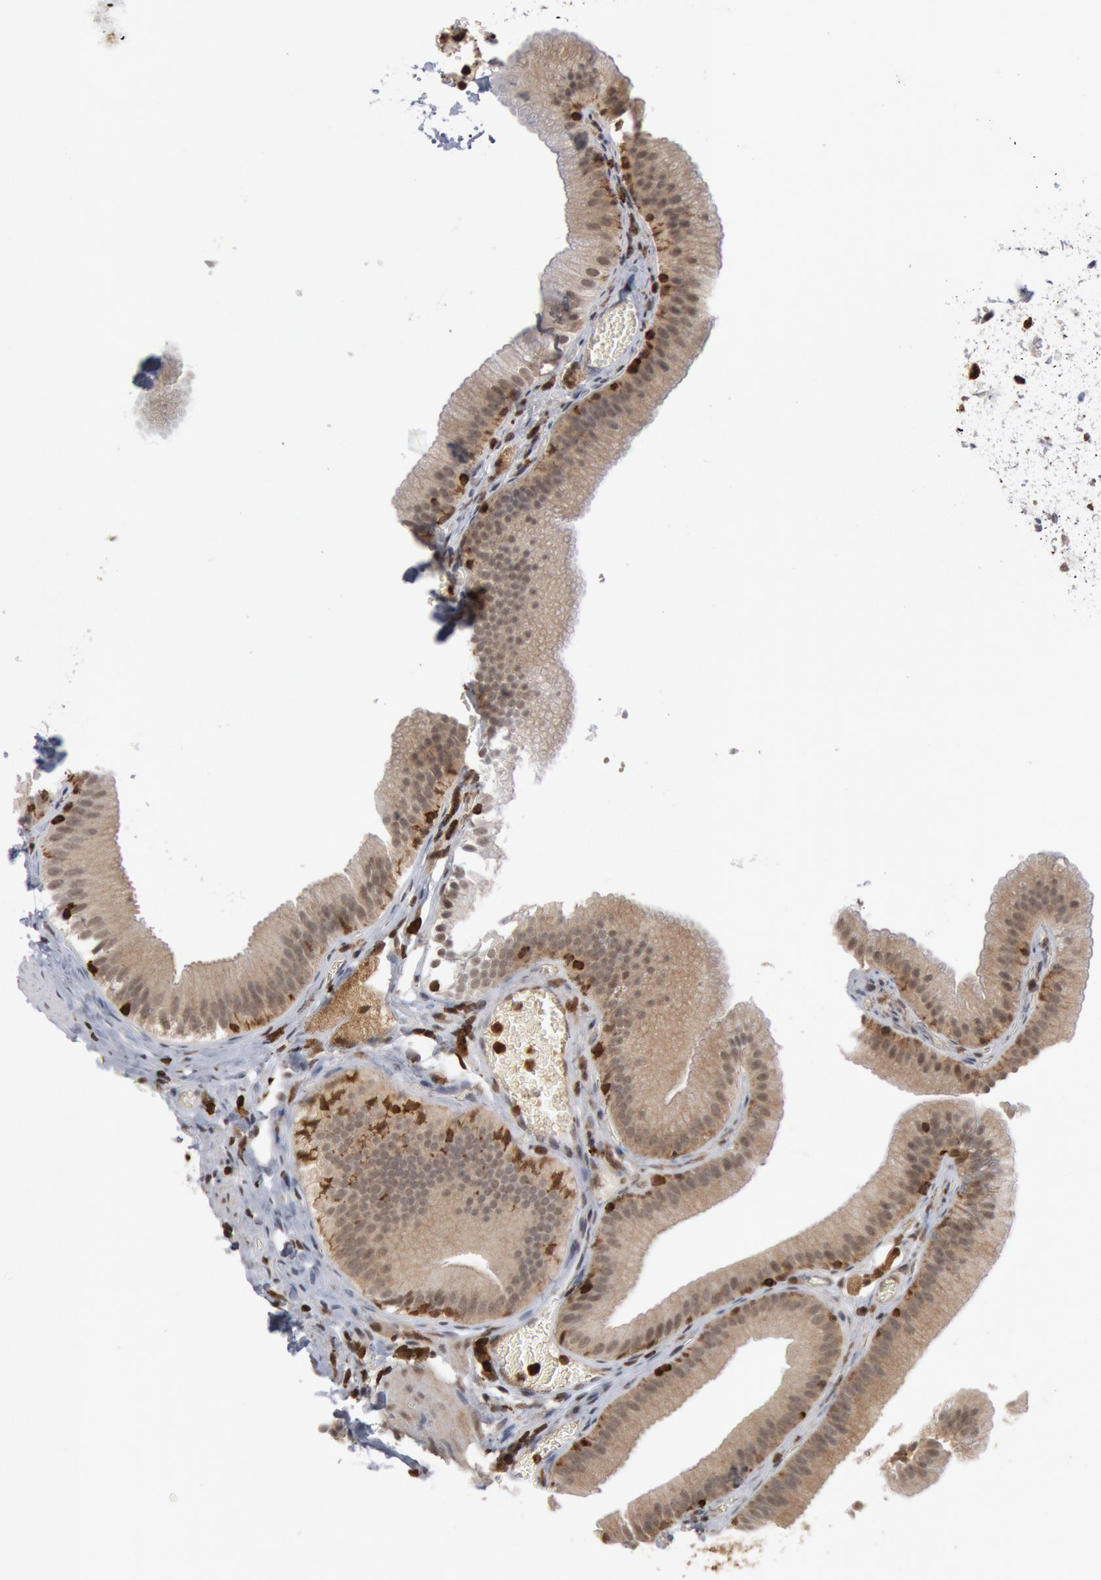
{"staining": {"intensity": "weak", "quantity": ">75%", "location": "cytoplasmic/membranous"}, "tissue": "gallbladder", "cell_type": "Glandular cells", "image_type": "normal", "snomed": [{"axis": "morphology", "description": "Normal tissue, NOS"}, {"axis": "topography", "description": "Gallbladder"}], "caption": "DAB (3,3'-diaminobenzidine) immunohistochemical staining of unremarkable gallbladder exhibits weak cytoplasmic/membranous protein positivity in approximately >75% of glandular cells.", "gene": "PTPN6", "patient": {"sex": "female", "age": 24}}